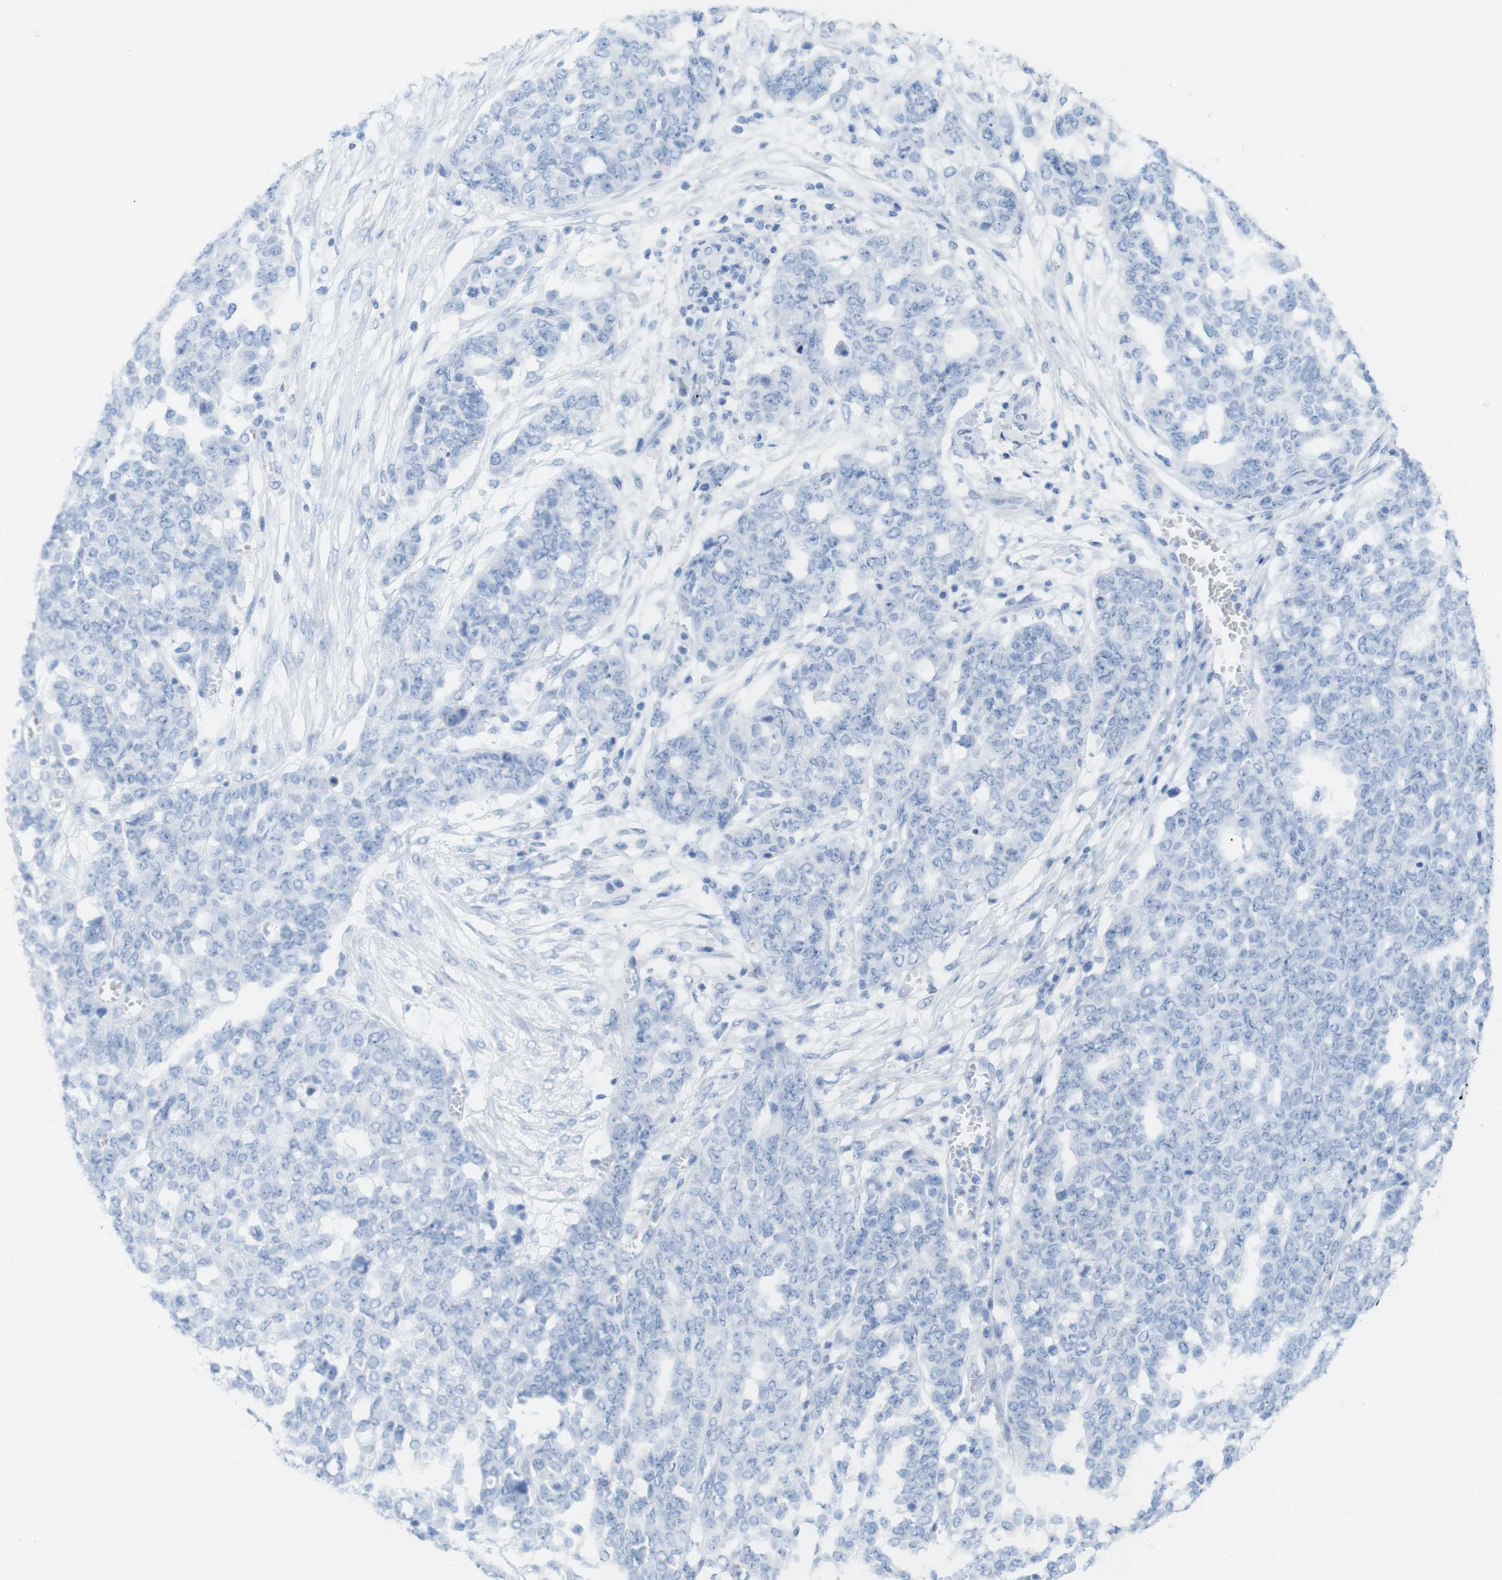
{"staining": {"intensity": "negative", "quantity": "none", "location": "none"}, "tissue": "ovarian cancer", "cell_type": "Tumor cells", "image_type": "cancer", "snomed": [{"axis": "morphology", "description": "Cystadenocarcinoma, serous, NOS"}, {"axis": "topography", "description": "Soft tissue"}, {"axis": "topography", "description": "Ovary"}], "caption": "Tumor cells show no significant protein positivity in serous cystadenocarcinoma (ovarian).", "gene": "MYH7", "patient": {"sex": "female", "age": 57}}